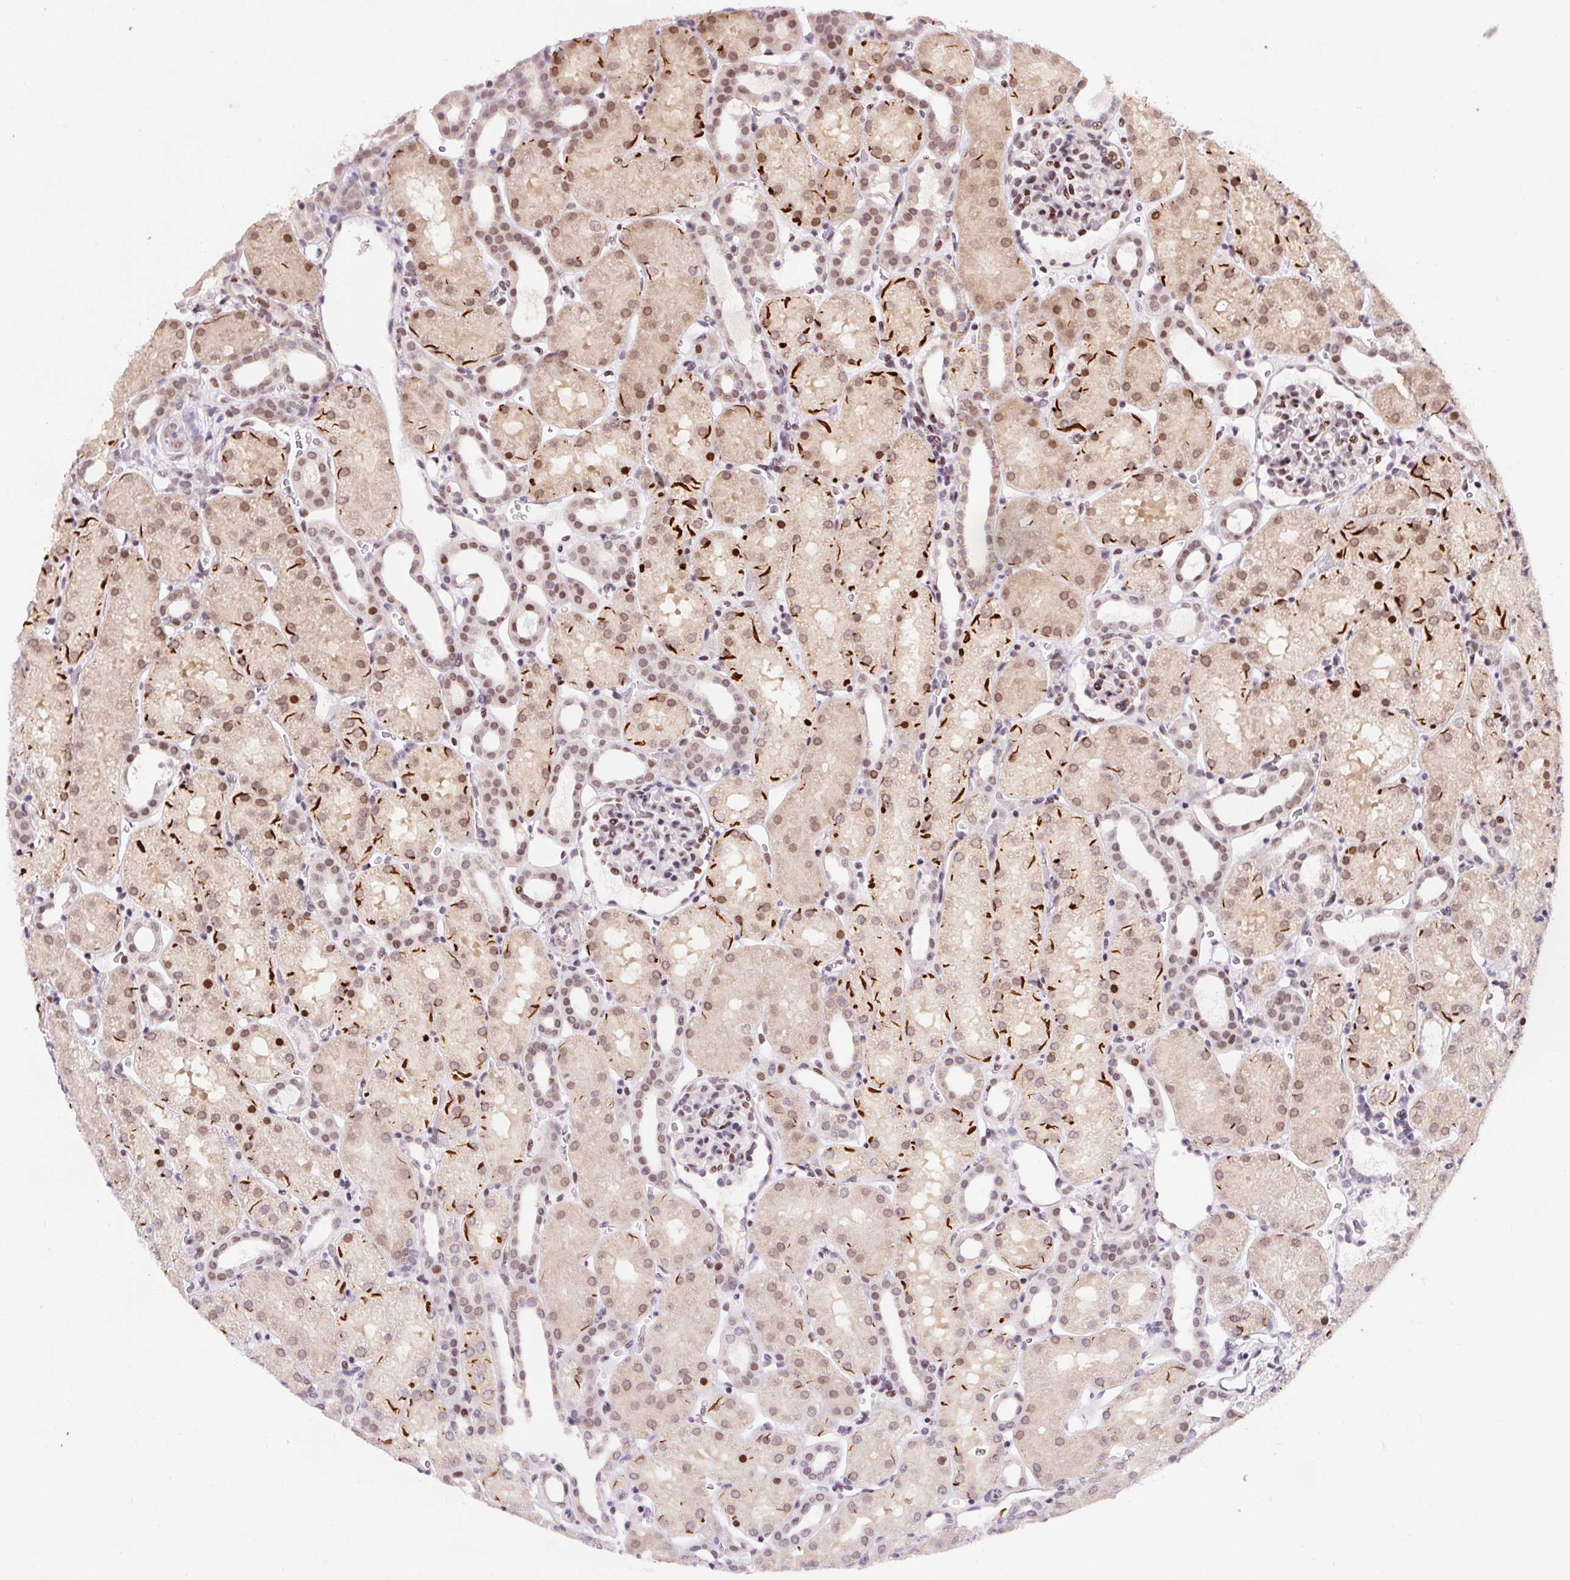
{"staining": {"intensity": "moderate", "quantity": "25%-75%", "location": "nuclear"}, "tissue": "kidney", "cell_type": "Cells in glomeruli", "image_type": "normal", "snomed": [{"axis": "morphology", "description": "Normal tissue, NOS"}, {"axis": "topography", "description": "Kidney"}], "caption": "IHC micrograph of benign kidney: human kidney stained using IHC exhibits medium levels of moderate protein expression localized specifically in the nuclear of cells in glomeruli, appearing as a nuclear brown color.", "gene": "CCNL2", "patient": {"sex": "male", "age": 2}}